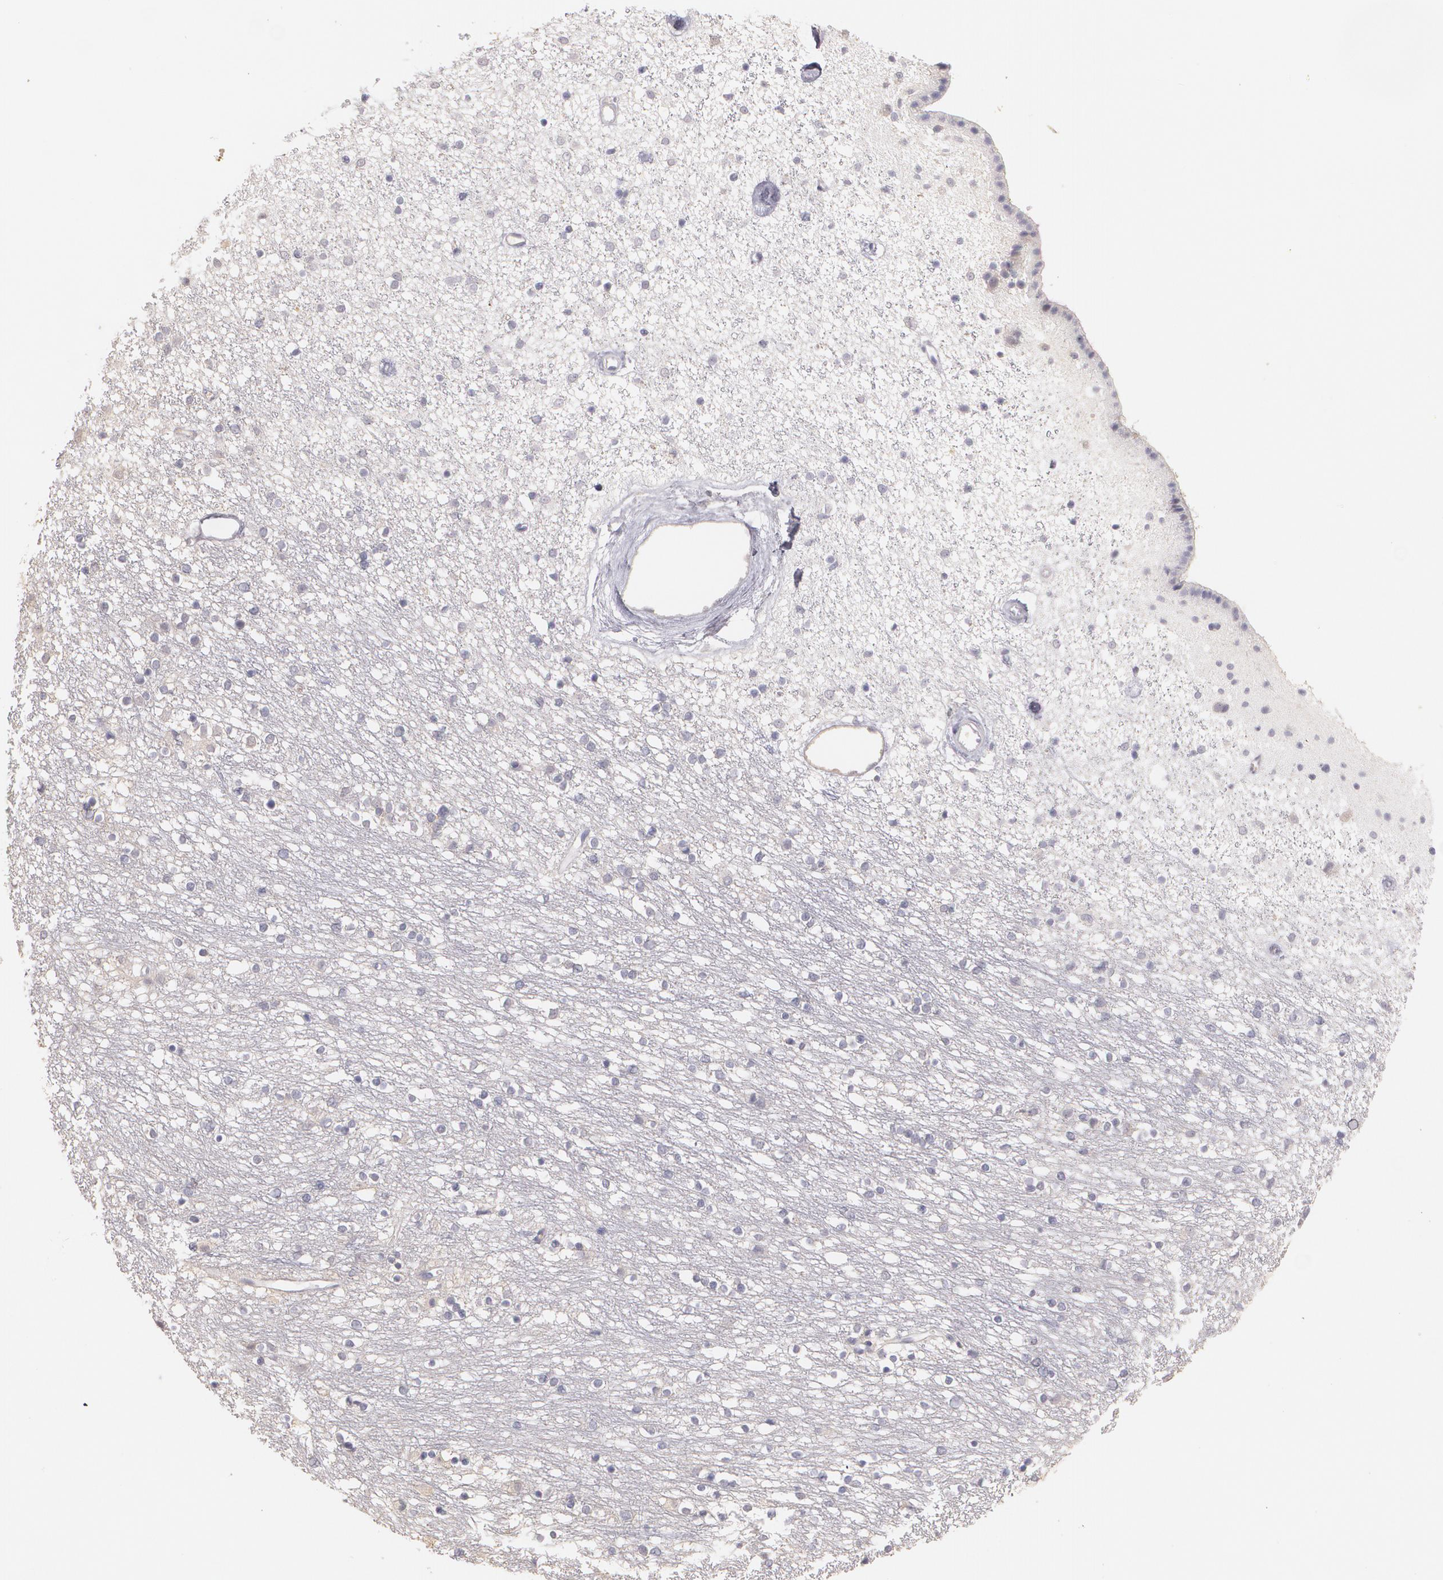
{"staining": {"intensity": "negative", "quantity": "none", "location": "none"}, "tissue": "caudate", "cell_type": "Glial cells", "image_type": "normal", "snomed": [{"axis": "morphology", "description": "Normal tissue, NOS"}, {"axis": "topography", "description": "Lateral ventricle wall"}], "caption": "This is a image of immunohistochemistry staining of unremarkable caudate, which shows no positivity in glial cells.", "gene": "LRG1", "patient": {"sex": "female", "age": 54}}